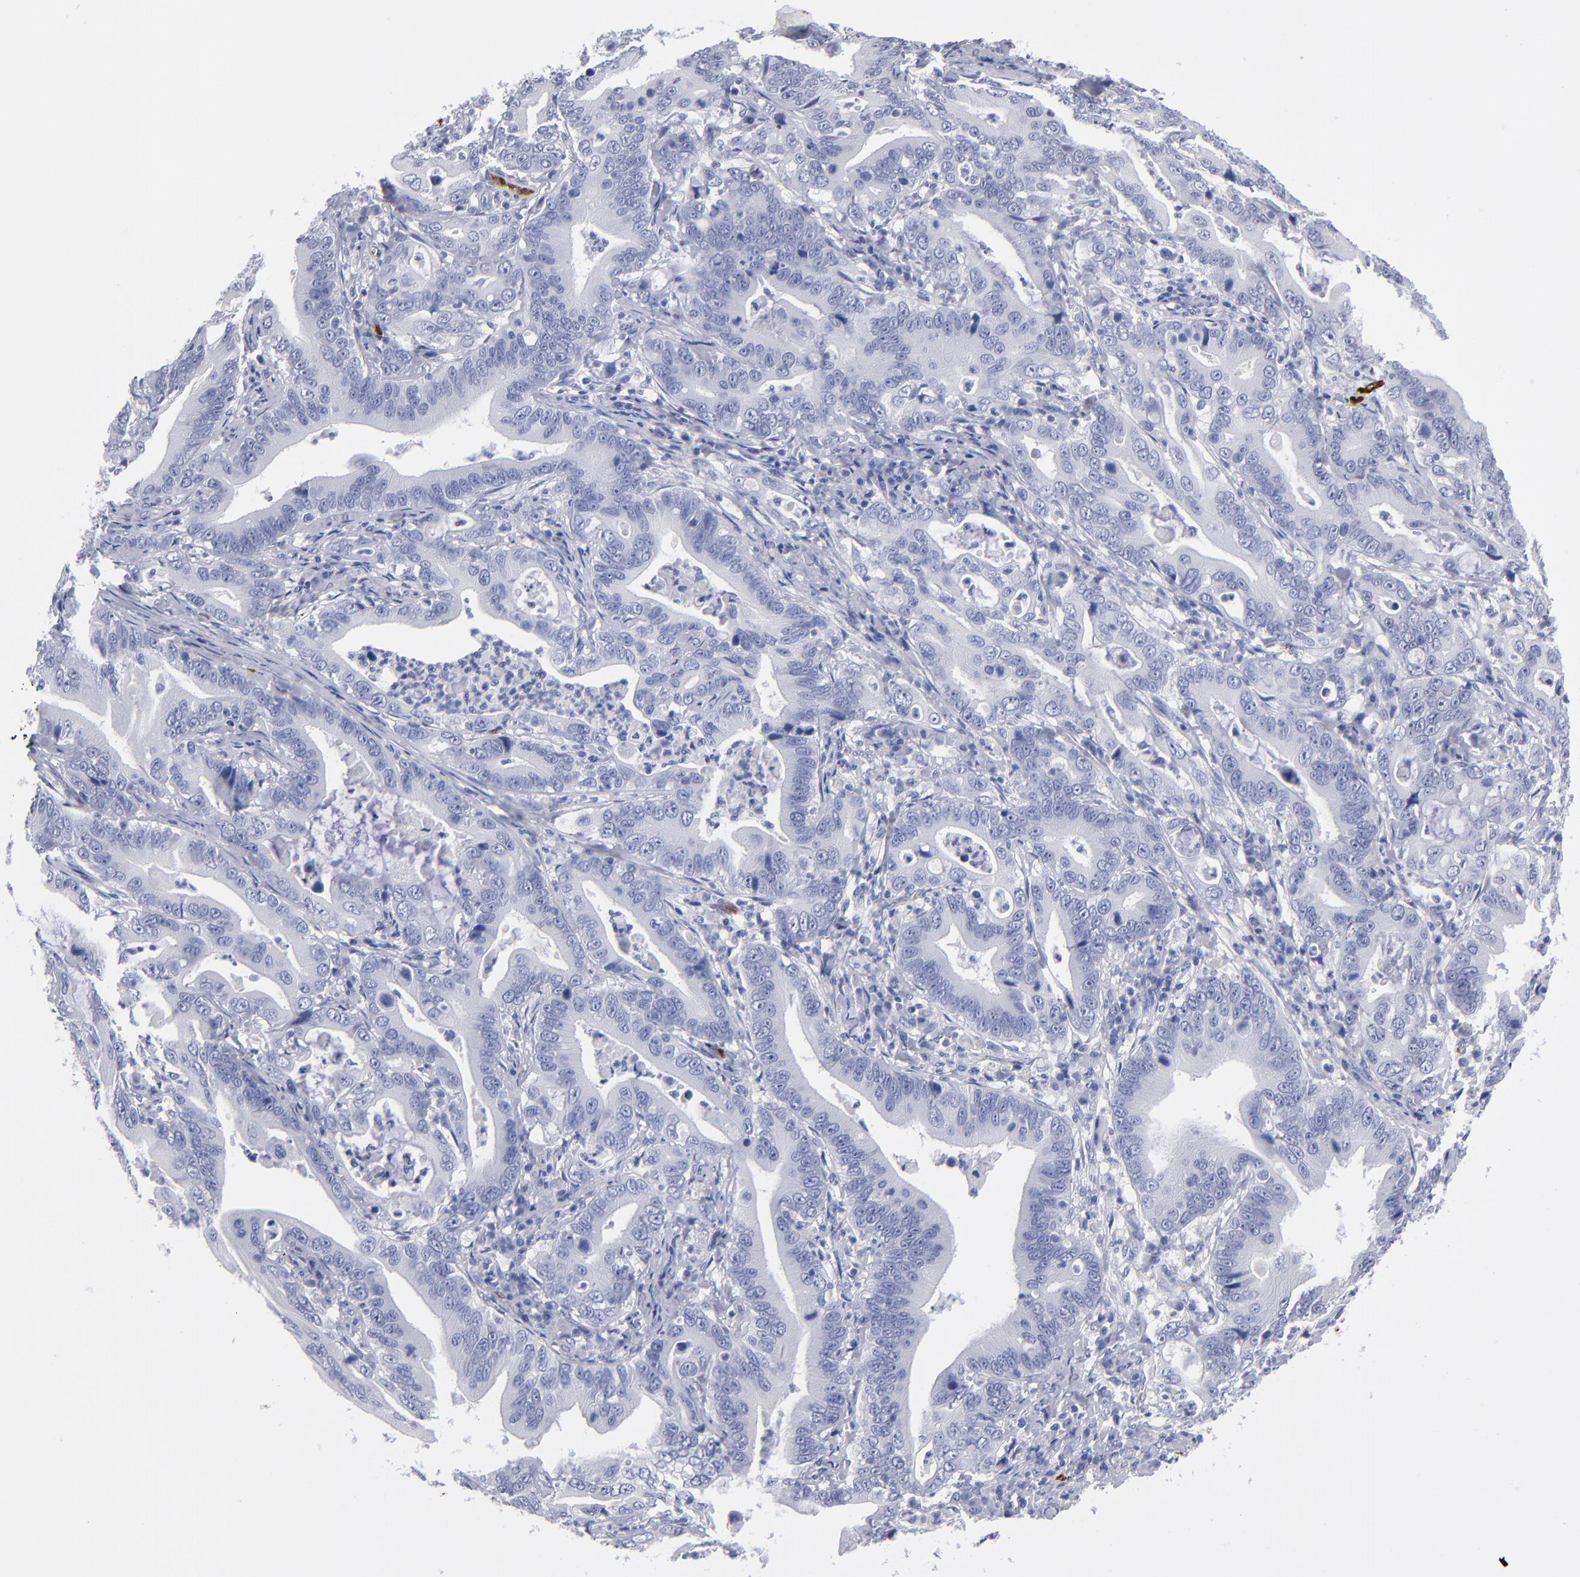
{"staining": {"intensity": "negative", "quantity": "none", "location": "none"}, "tissue": "stomach cancer", "cell_type": "Tumor cells", "image_type": "cancer", "snomed": [{"axis": "morphology", "description": "Adenocarcinoma, NOS"}, {"axis": "topography", "description": "Stomach, upper"}], "caption": "The photomicrograph displays no significant staining in tumor cells of stomach cancer (adenocarcinoma).", "gene": "FABP4", "patient": {"sex": "male", "age": 63}}